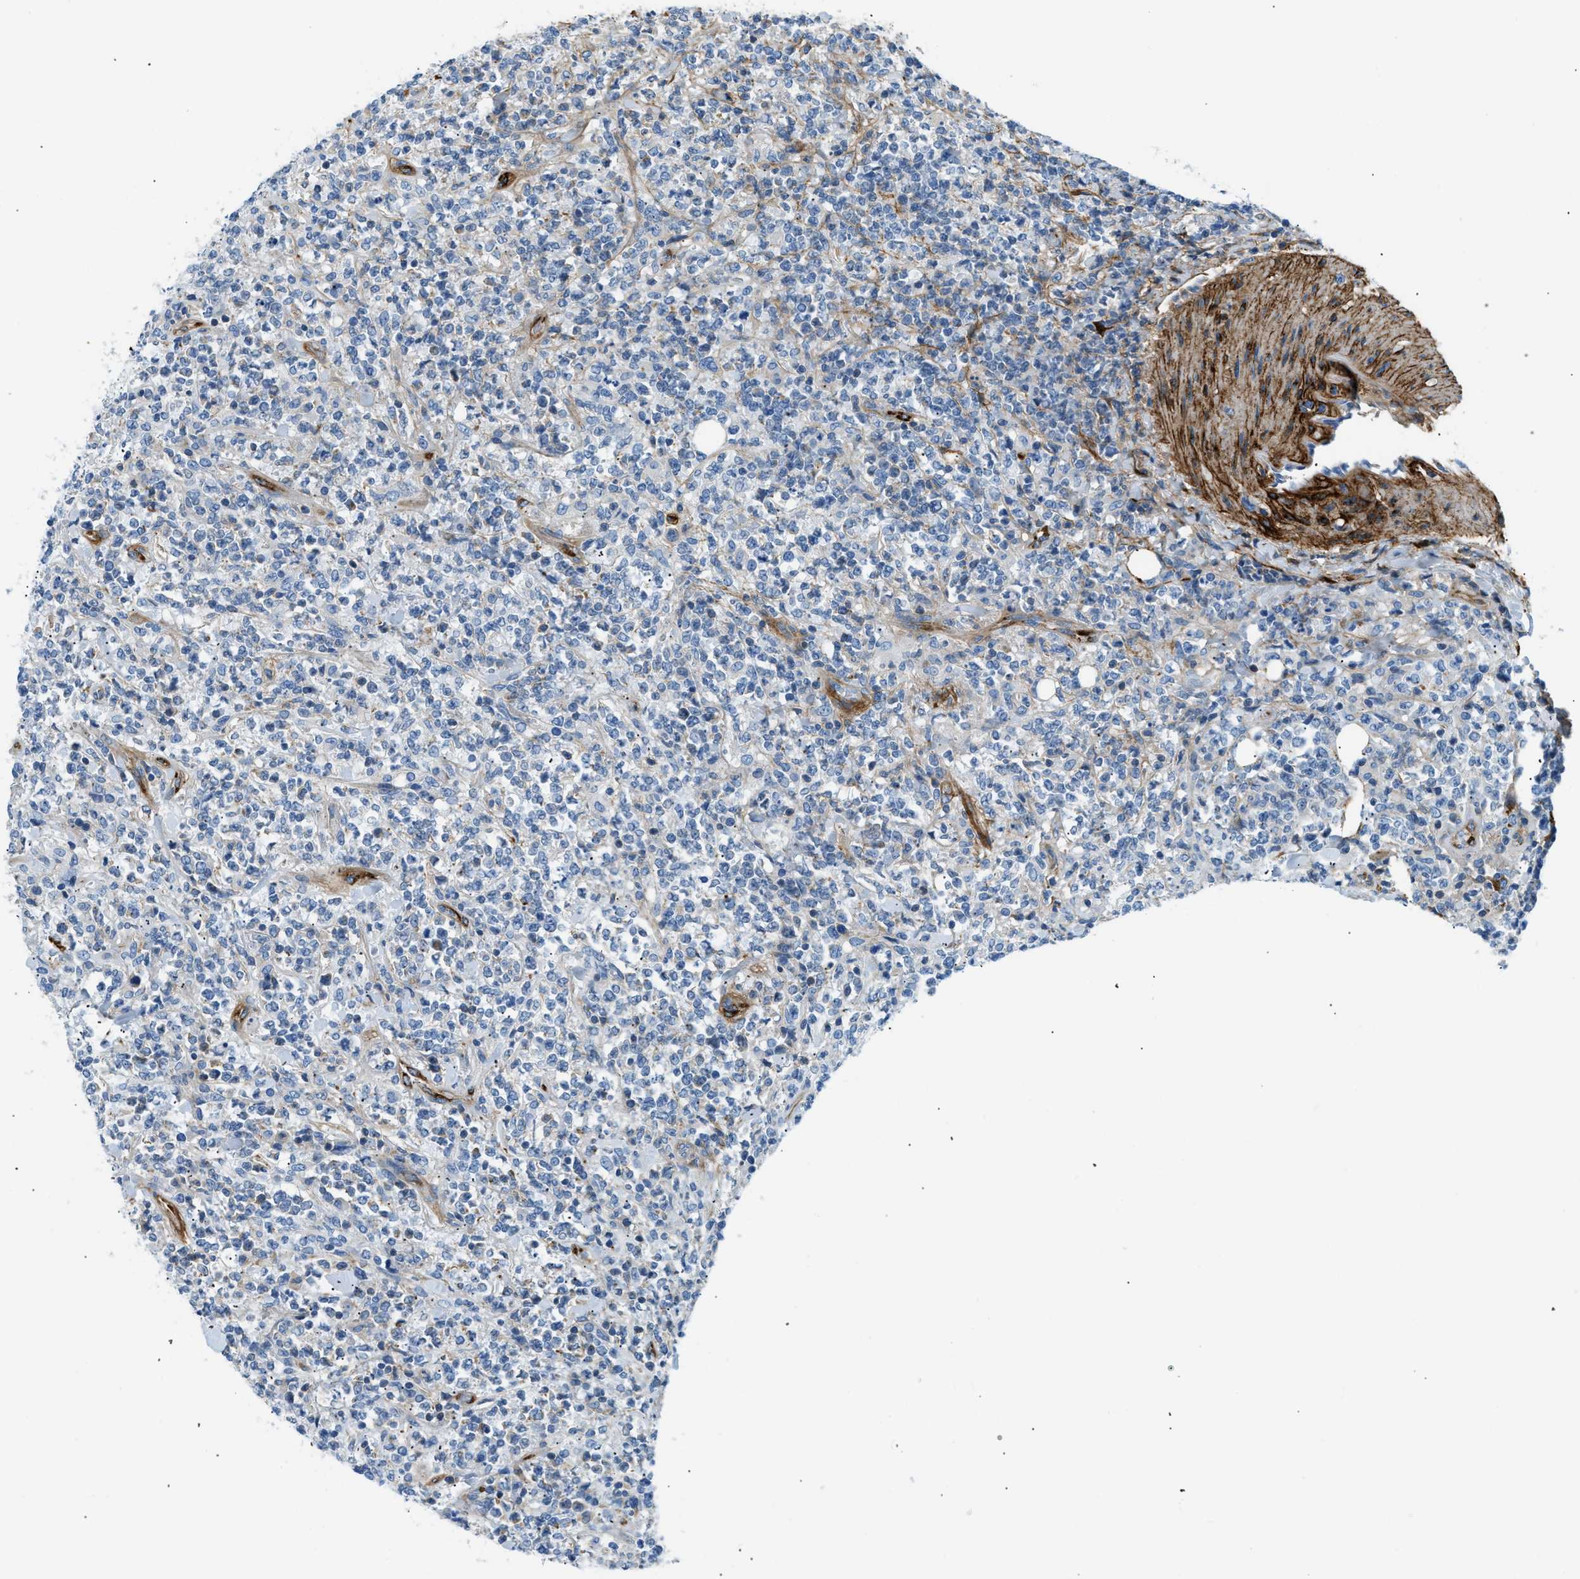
{"staining": {"intensity": "negative", "quantity": "none", "location": "none"}, "tissue": "lymphoma", "cell_type": "Tumor cells", "image_type": "cancer", "snomed": [{"axis": "morphology", "description": "Malignant lymphoma, non-Hodgkin's type, High grade"}, {"axis": "topography", "description": "Soft tissue"}], "caption": "Tumor cells are negative for protein expression in human malignant lymphoma, non-Hodgkin's type (high-grade). Nuclei are stained in blue.", "gene": "COL15A1", "patient": {"sex": "male", "age": 18}}